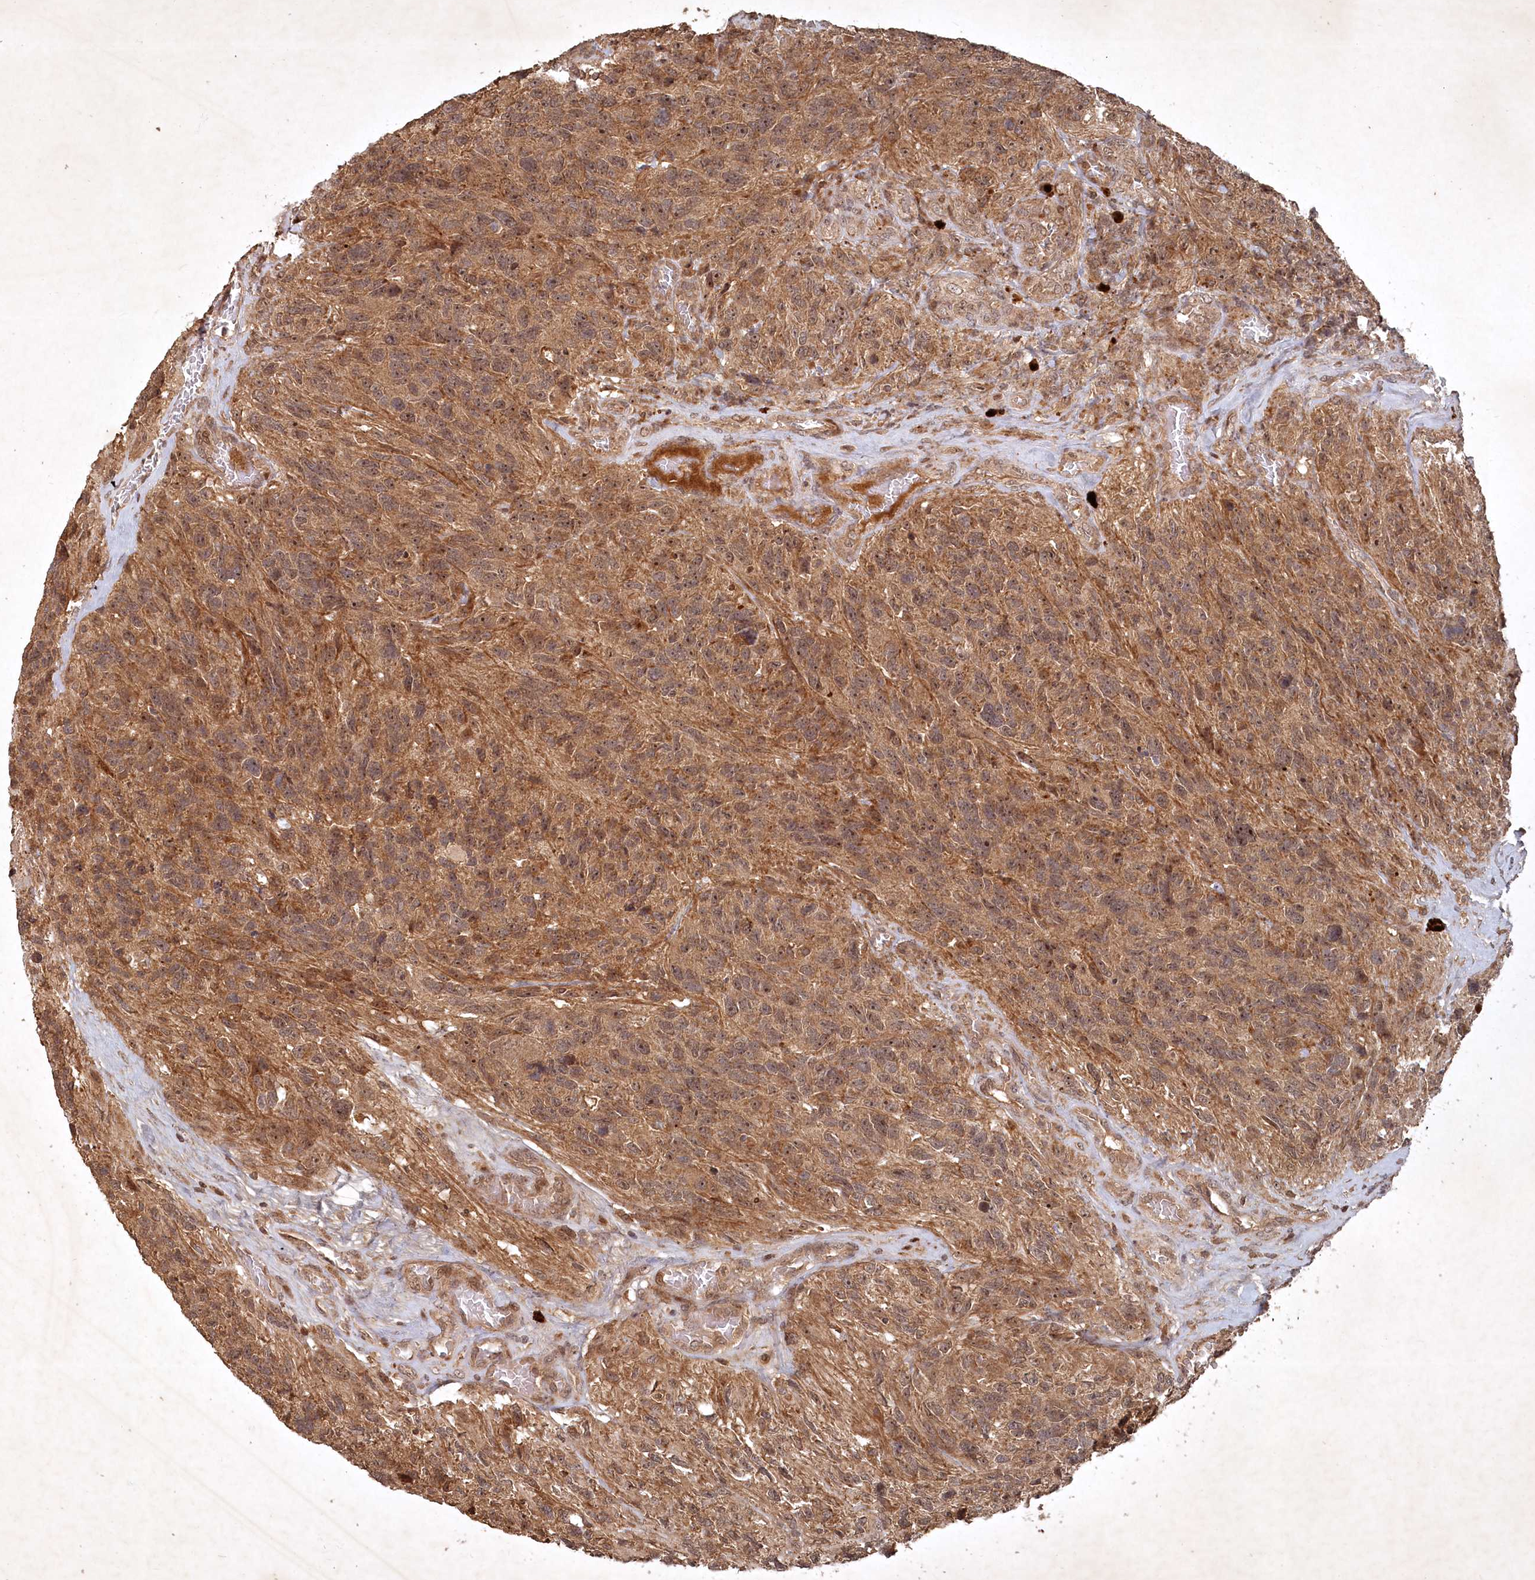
{"staining": {"intensity": "moderate", "quantity": ">75%", "location": "cytoplasmic/membranous"}, "tissue": "glioma", "cell_type": "Tumor cells", "image_type": "cancer", "snomed": [{"axis": "morphology", "description": "Glioma, malignant, High grade"}, {"axis": "topography", "description": "Brain"}], "caption": "Human malignant glioma (high-grade) stained with a brown dye shows moderate cytoplasmic/membranous positive staining in about >75% of tumor cells.", "gene": "UNC93A", "patient": {"sex": "male", "age": 69}}